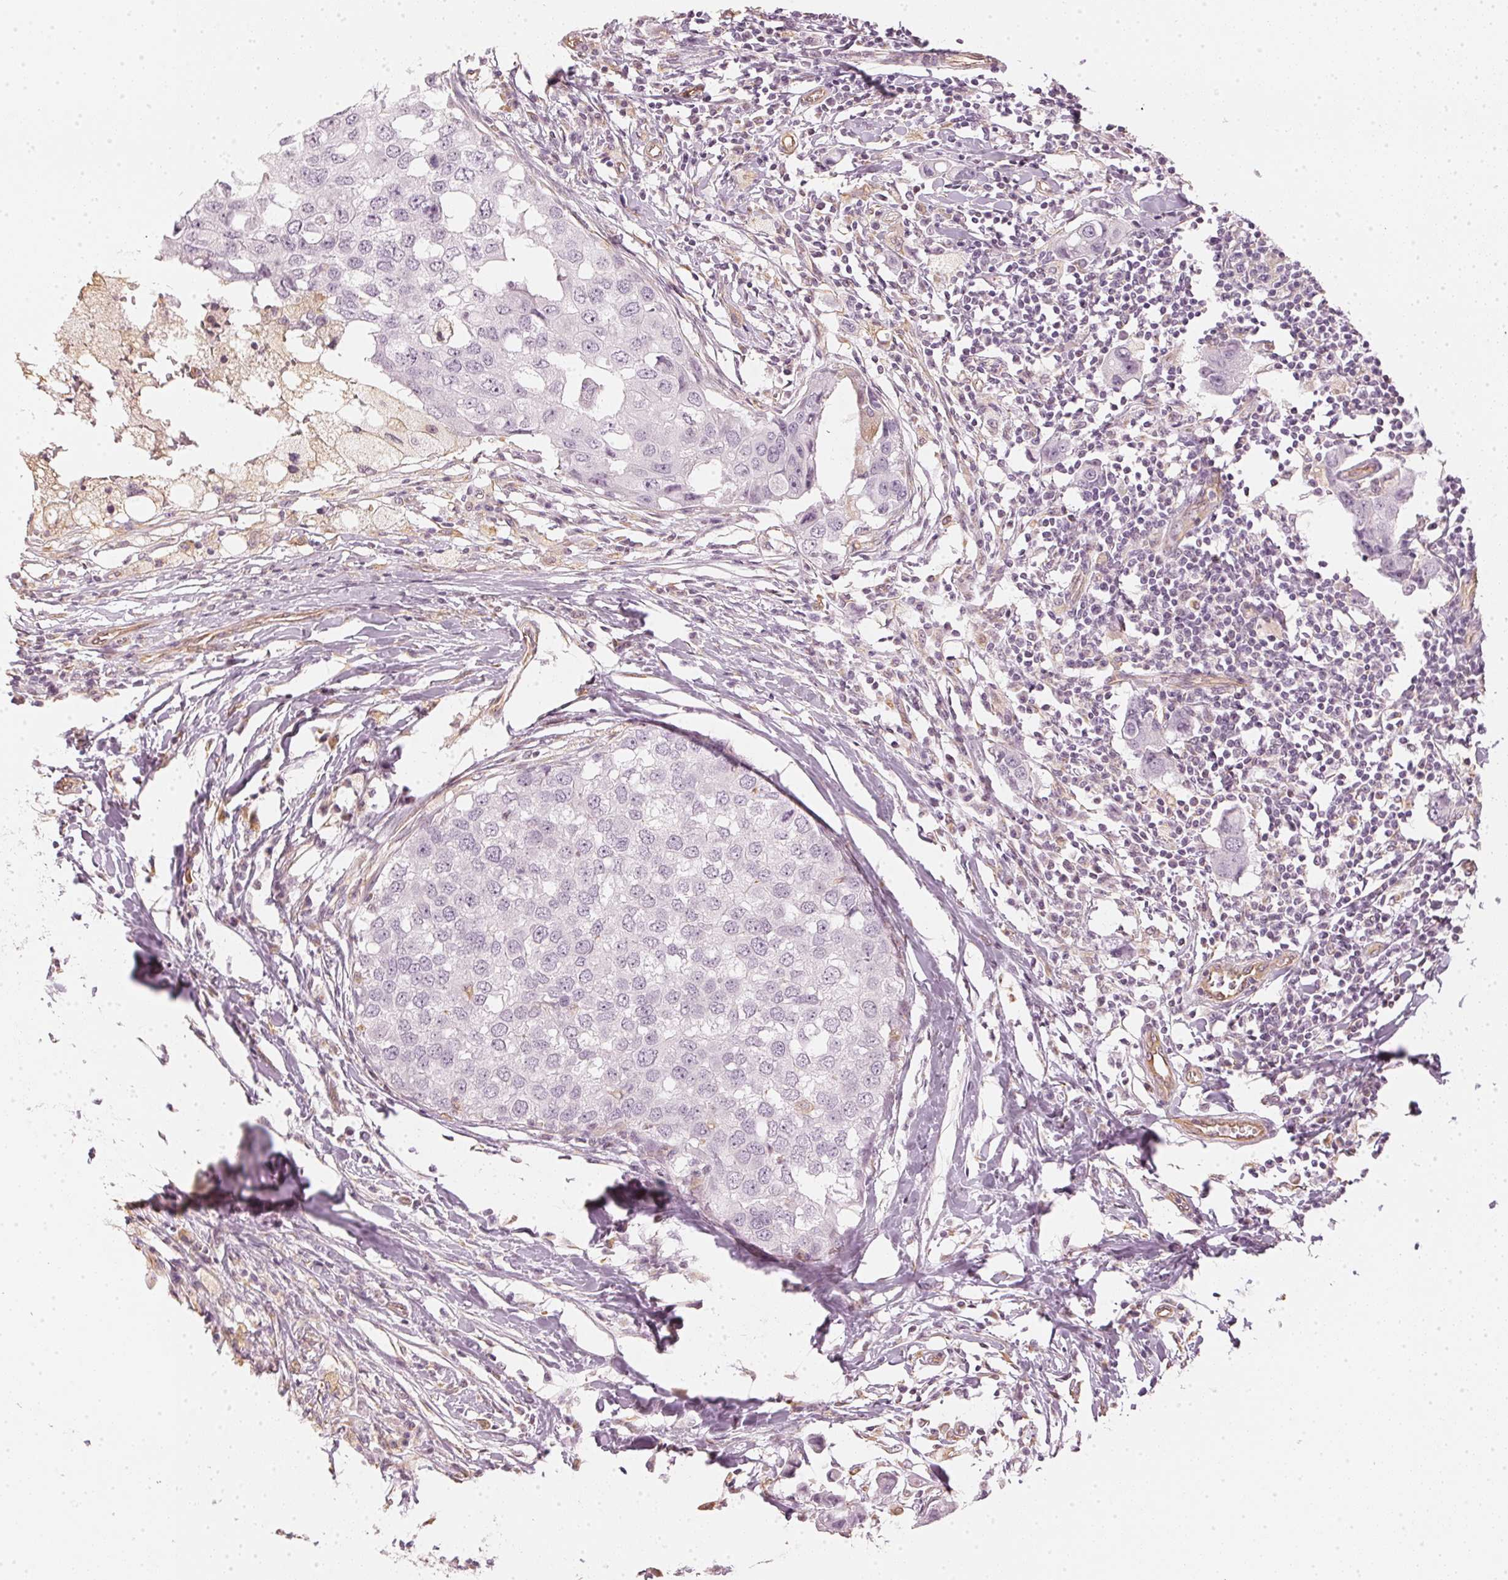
{"staining": {"intensity": "negative", "quantity": "none", "location": "none"}, "tissue": "breast cancer", "cell_type": "Tumor cells", "image_type": "cancer", "snomed": [{"axis": "morphology", "description": "Duct carcinoma"}, {"axis": "topography", "description": "Breast"}], "caption": "The micrograph demonstrates no staining of tumor cells in breast intraductal carcinoma.", "gene": "APLP1", "patient": {"sex": "female", "age": 27}}